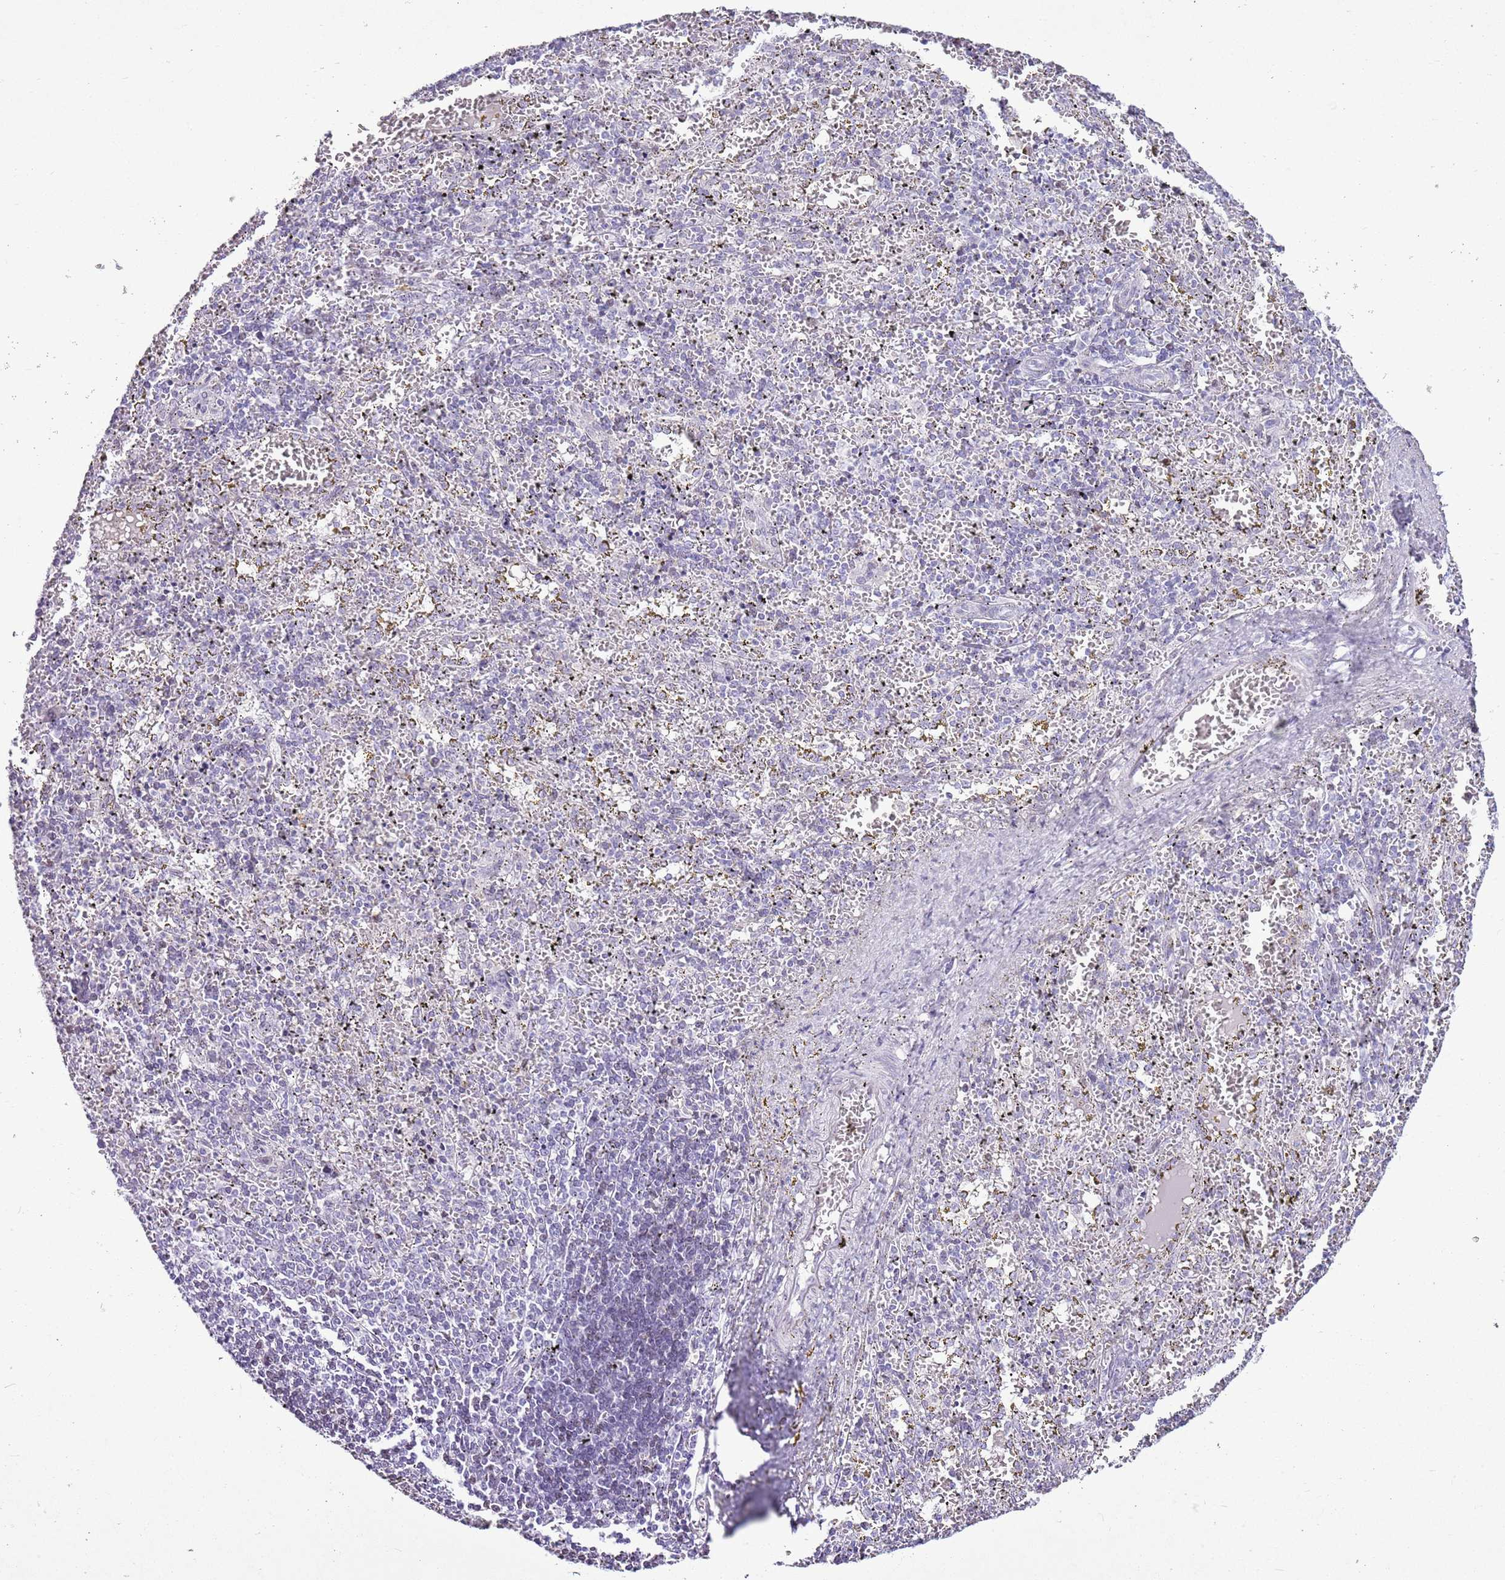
{"staining": {"intensity": "negative", "quantity": "none", "location": "none"}, "tissue": "spleen", "cell_type": "Cells in red pulp", "image_type": "normal", "snomed": [{"axis": "morphology", "description": "Normal tissue, NOS"}, {"axis": "topography", "description": "Spleen"}], "caption": "Immunohistochemistry (IHC) photomicrograph of normal human spleen stained for a protein (brown), which reveals no staining in cells in red pulp. (IHC, brightfield microscopy, high magnification).", "gene": "ASIP", "patient": {"sex": "male", "age": 11}}